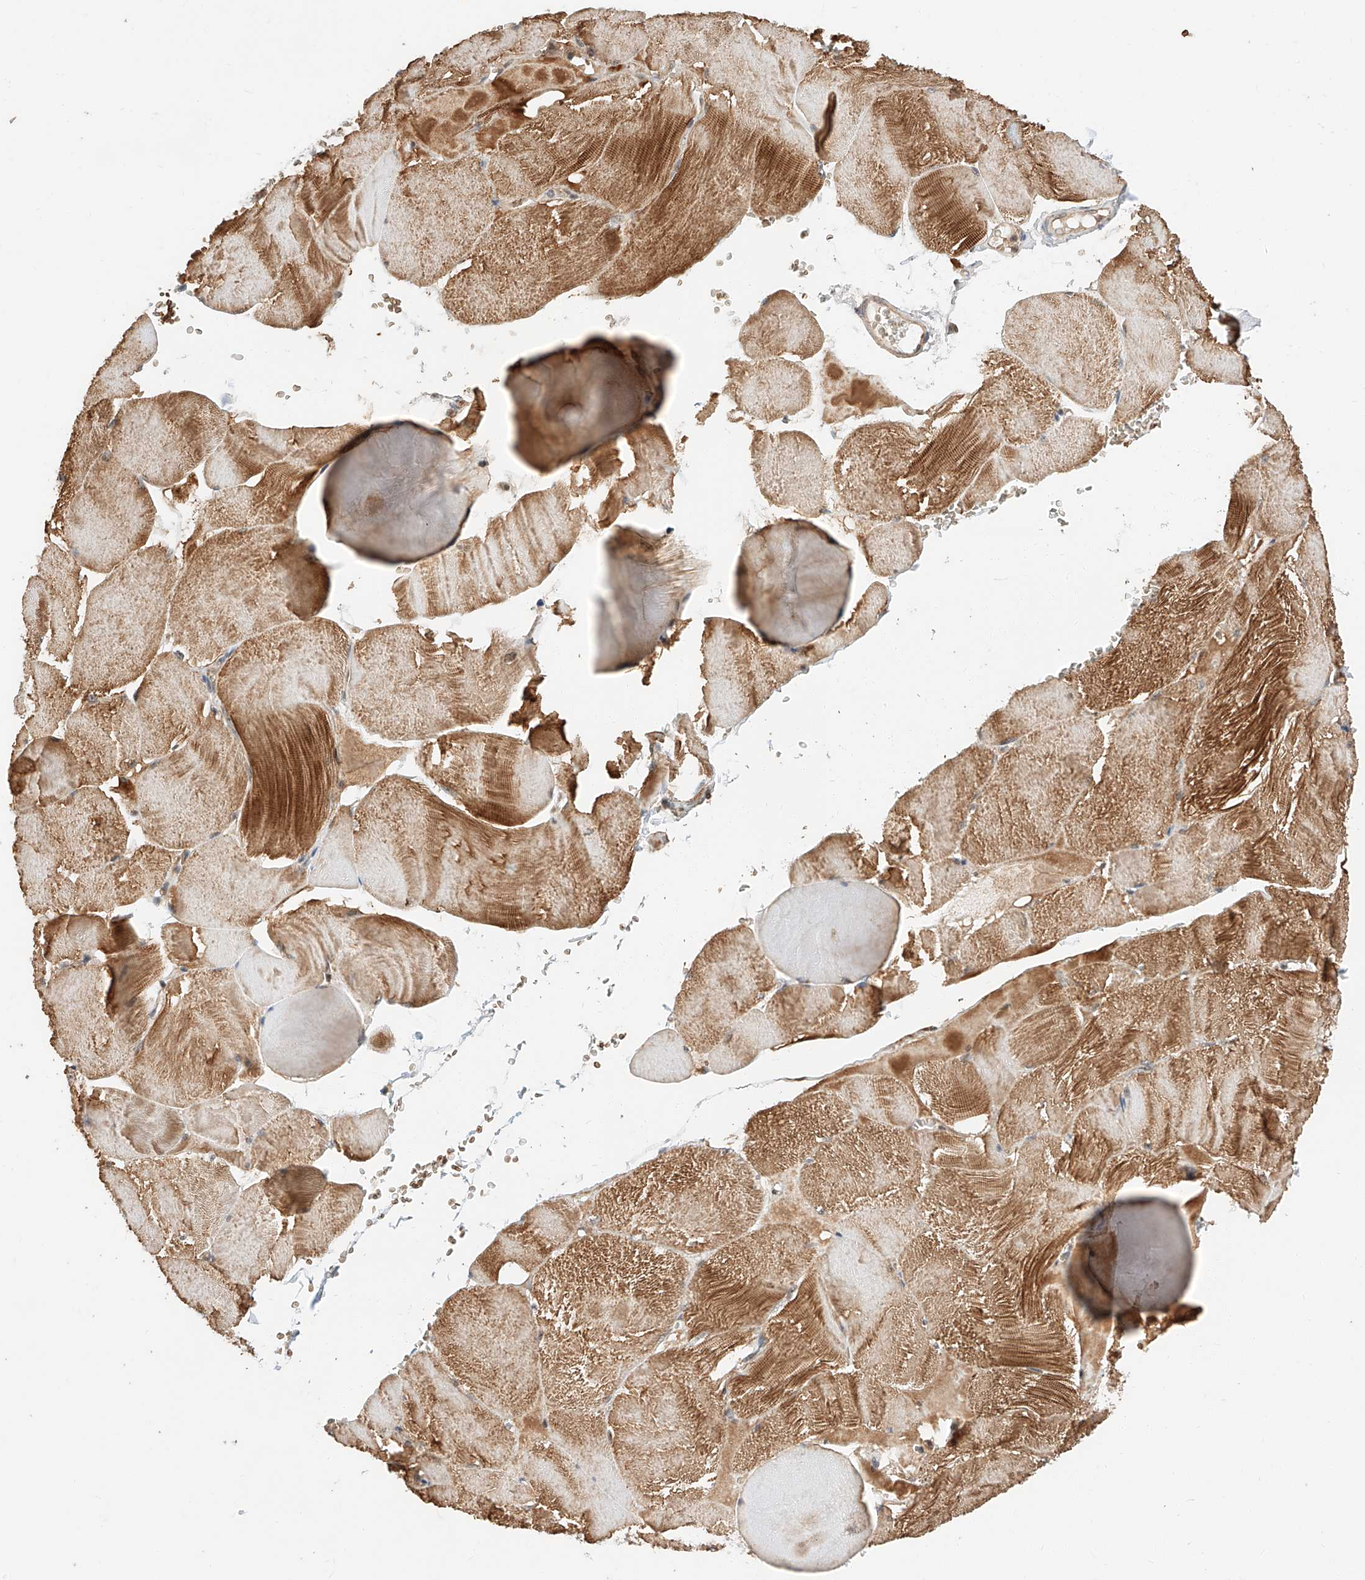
{"staining": {"intensity": "moderate", "quantity": ">75%", "location": "cytoplasmic/membranous"}, "tissue": "skeletal muscle", "cell_type": "Myocytes", "image_type": "normal", "snomed": [{"axis": "morphology", "description": "Normal tissue, NOS"}, {"axis": "morphology", "description": "Basal cell carcinoma"}, {"axis": "topography", "description": "Skeletal muscle"}], "caption": "High-magnification brightfield microscopy of unremarkable skeletal muscle stained with DAB (brown) and counterstained with hematoxylin (blue). myocytes exhibit moderate cytoplasmic/membranous positivity is seen in approximately>75% of cells. The staining was performed using DAB (3,3'-diaminobenzidine) to visualize the protein expression in brown, while the nuclei were stained in blue with hematoxylin (Magnification: 20x).", "gene": "THTPA", "patient": {"sex": "female", "age": 64}}